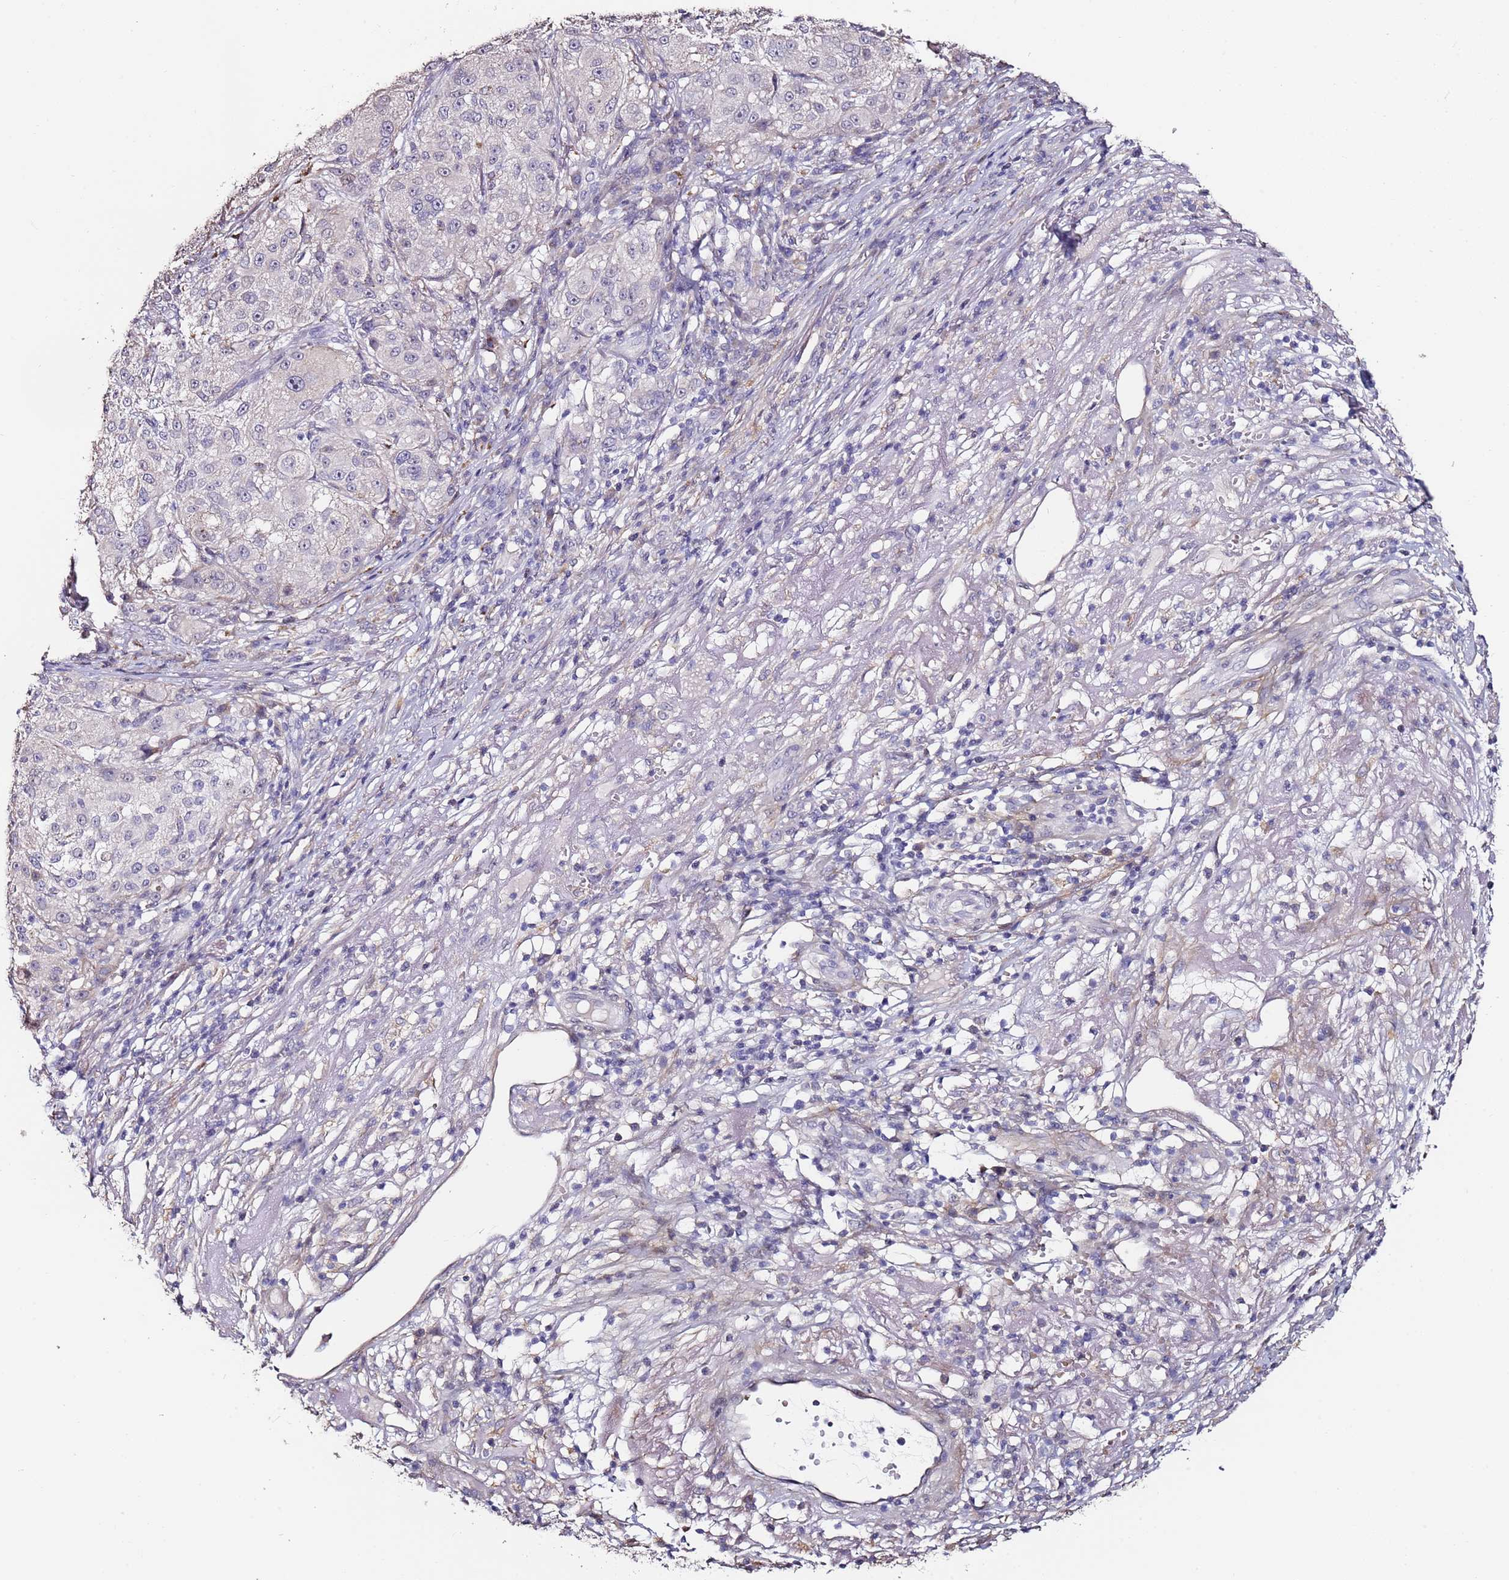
{"staining": {"intensity": "negative", "quantity": "none", "location": "none"}, "tissue": "melanoma", "cell_type": "Tumor cells", "image_type": "cancer", "snomed": [{"axis": "morphology", "description": "Necrosis, NOS"}, {"axis": "morphology", "description": "Malignant melanoma, NOS"}, {"axis": "topography", "description": "Skin"}], "caption": "Micrograph shows no significant protein expression in tumor cells of melanoma. (IHC, brightfield microscopy, high magnification).", "gene": "C3orf80", "patient": {"sex": "female", "age": 87}}